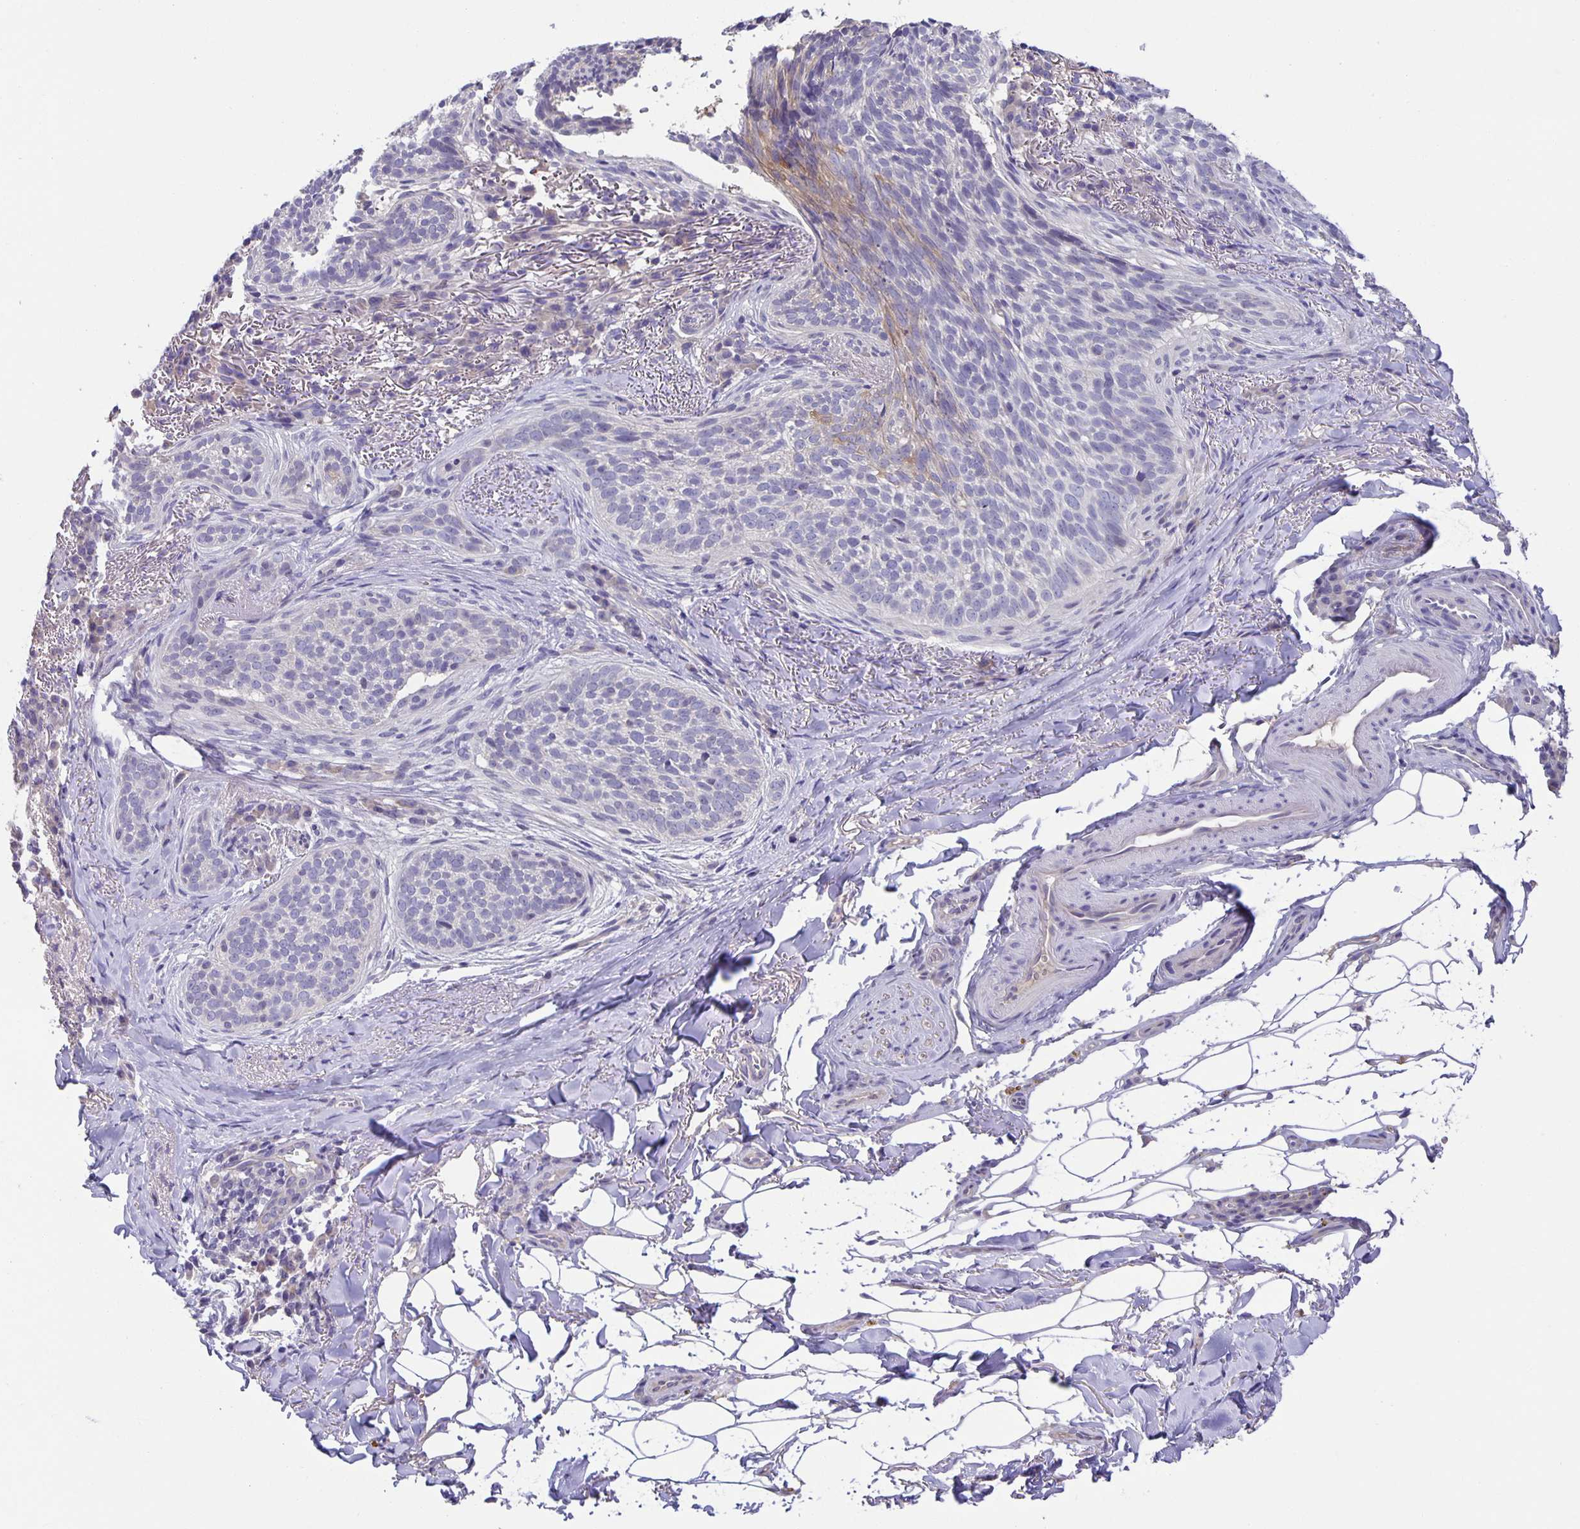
{"staining": {"intensity": "negative", "quantity": "none", "location": "none"}, "tissue": "skin cancer", "cell_type": "Tumor cells", "image_type": "cancer", "snomed": [{"axis": "morphology", "description": "Basal cell carcinoma"}, {"axis": "topography", "description": "Skin"}, {"axis": "topography", "description": "Skin of head"}], "caption": "Tumor cells show no significant protein expression in skin cancer.", "gene": "PTPN3", "patient": {"sex": "male", "age": 62}}